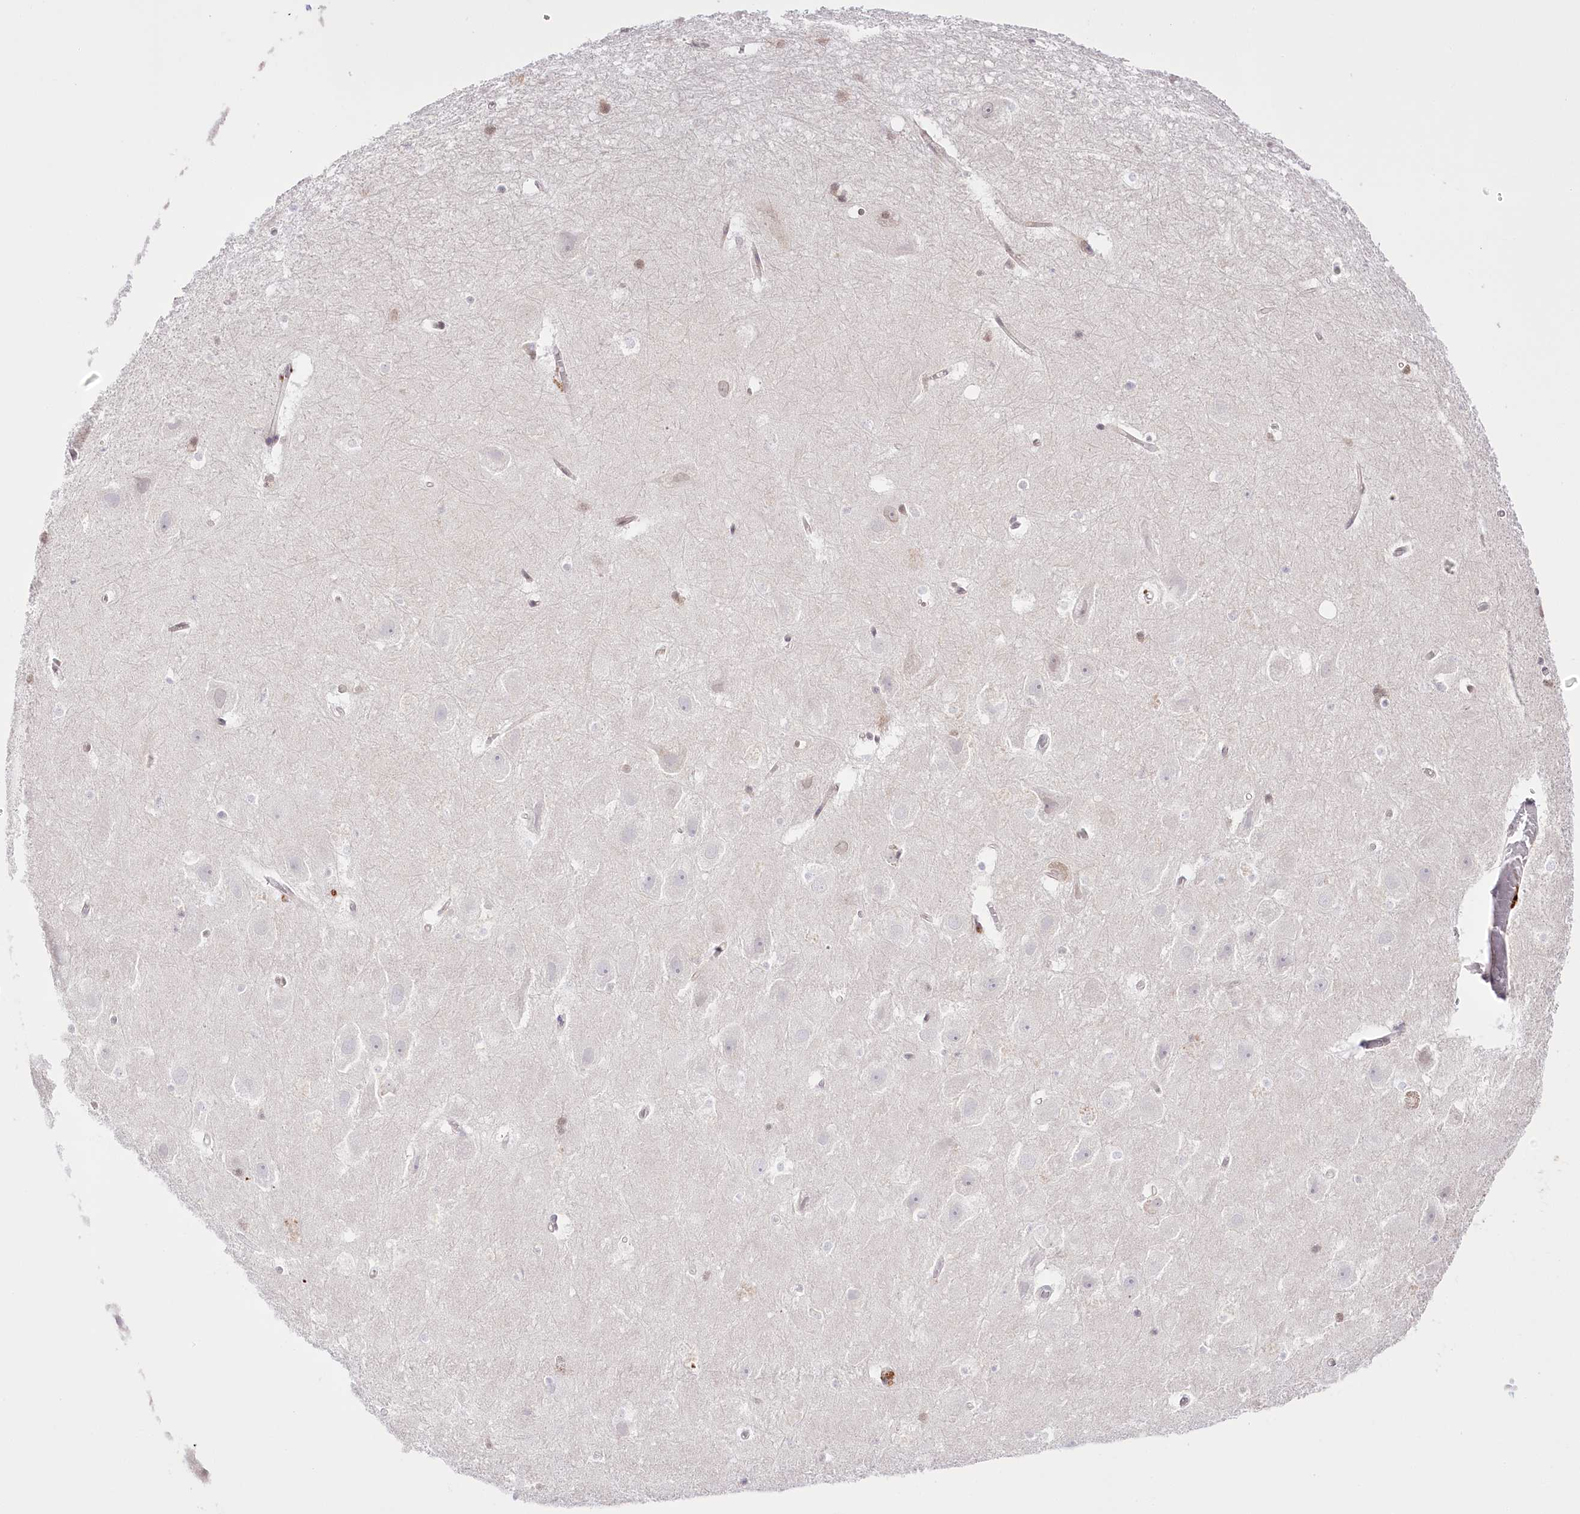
{"staining": {"intensity": "negative", "quantity": "none", "location": "none"}, "tissue": "hippocampus", "cell_type": "Glial cells", "image_type": "normal", "snomed": [{"axis": "morphology", "description": "Normal tissue, NOS"}, {"axis": "topography", "description": "Hippocampus"}], "caption": "This is a micrograph of immunohistochemistry staining of unremarkable hippocampus, which shows no positivity in glial cells.", "gene": "SLC39A10", "patient": {"sex": "female", "age": 52}}